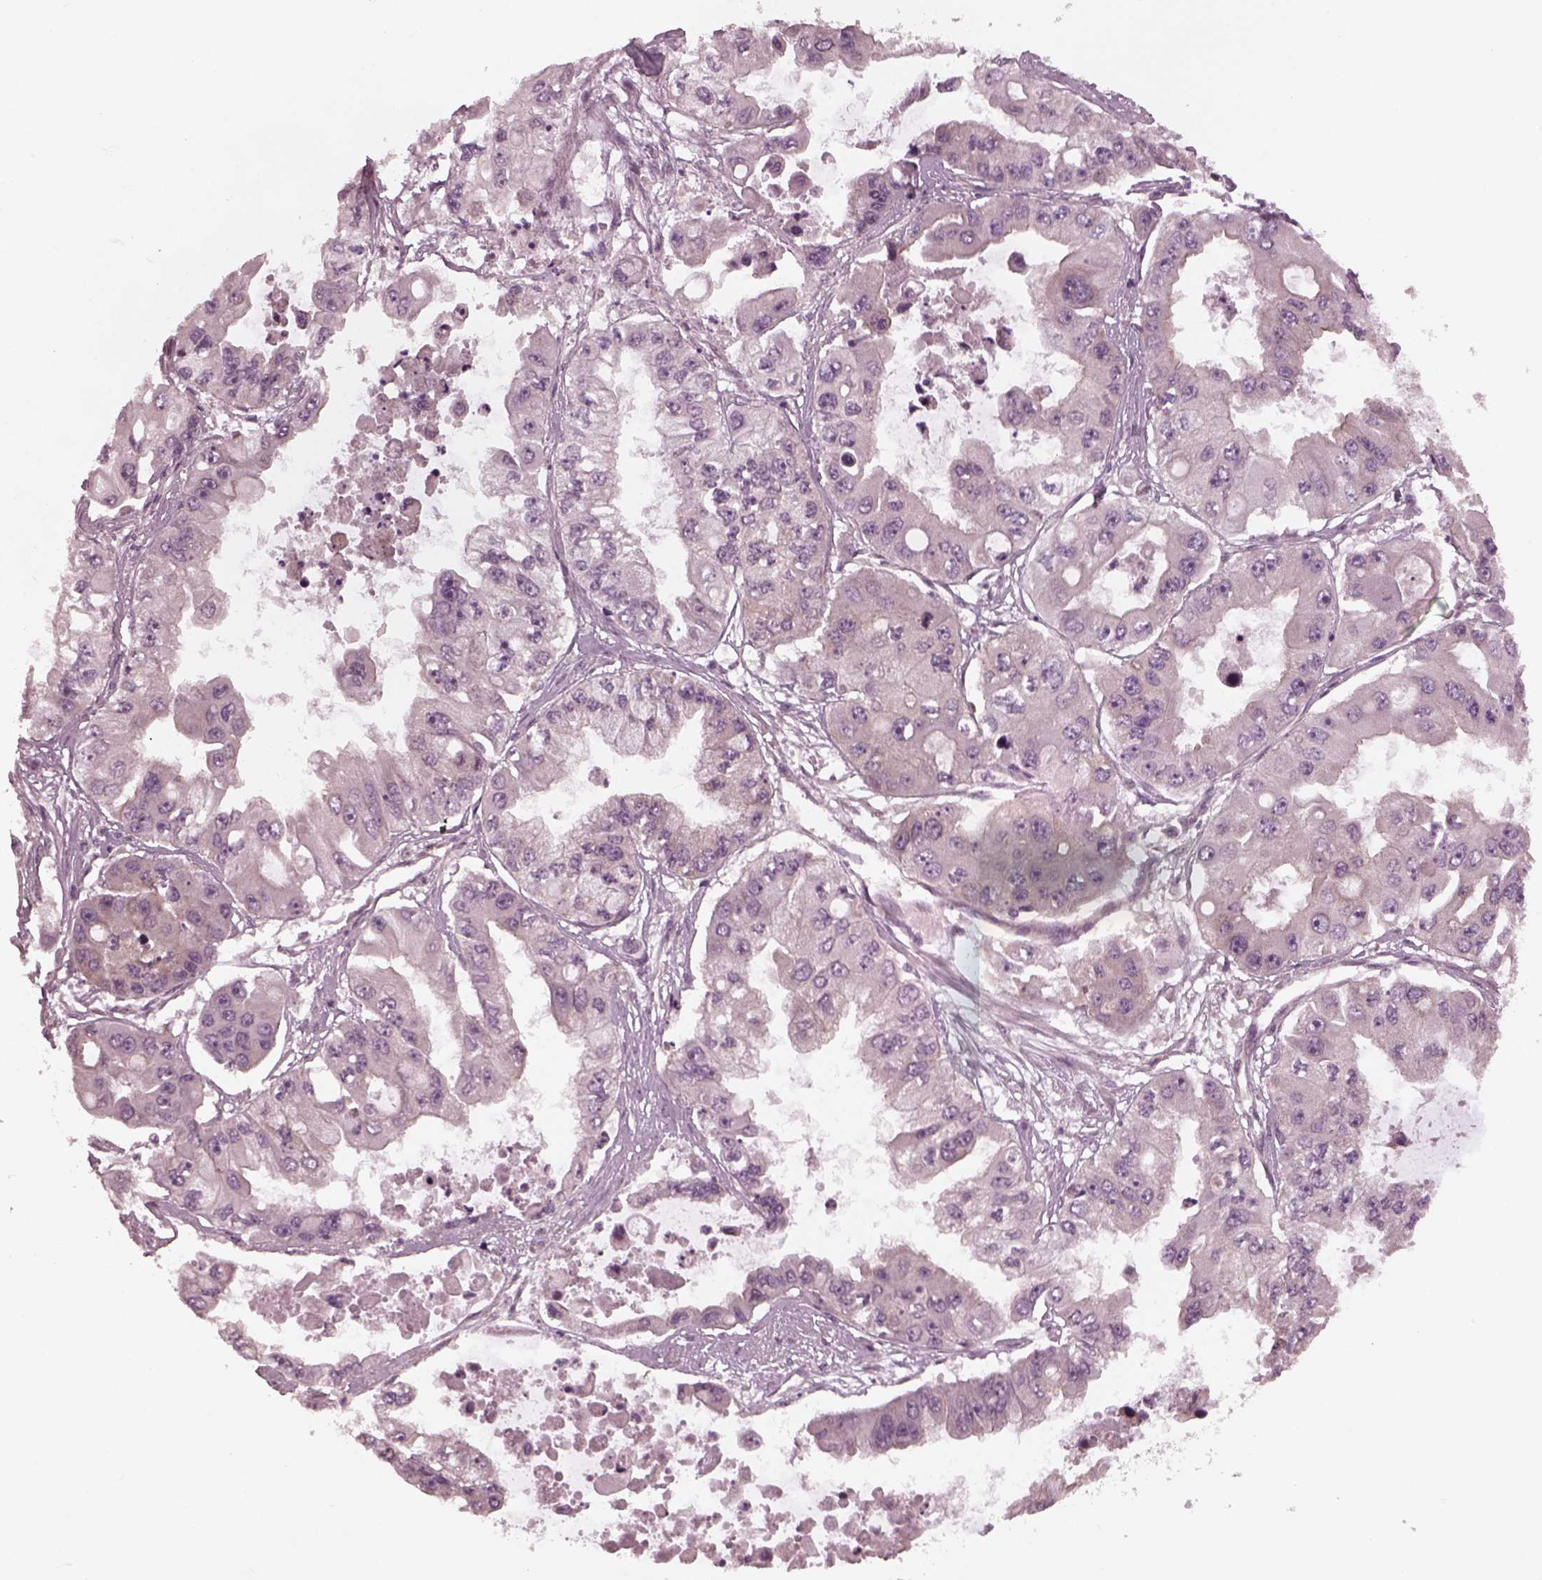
{"staining": {"intensity": "negative", "quantity": "none", "location": "none"}, "tissue": "ovarian cancer", "cell_type": "Tumor cells", "image_type": "cancer", "snomed": [{"axis": "morphology", "description": "Cystadenocarcinoma, serous, NOS"}, {"axis": "topography", "description": "Ovary"}], "caption": "An IHC micrograph of ovarian cancer (serous cystadenocarcinoma) is shown. There is no staining in tumor cells of ovarian cancer (serous cystadenocarcinoma).", "gene": "TUBG1", "patient": {"sex": "female", "age": 56}}